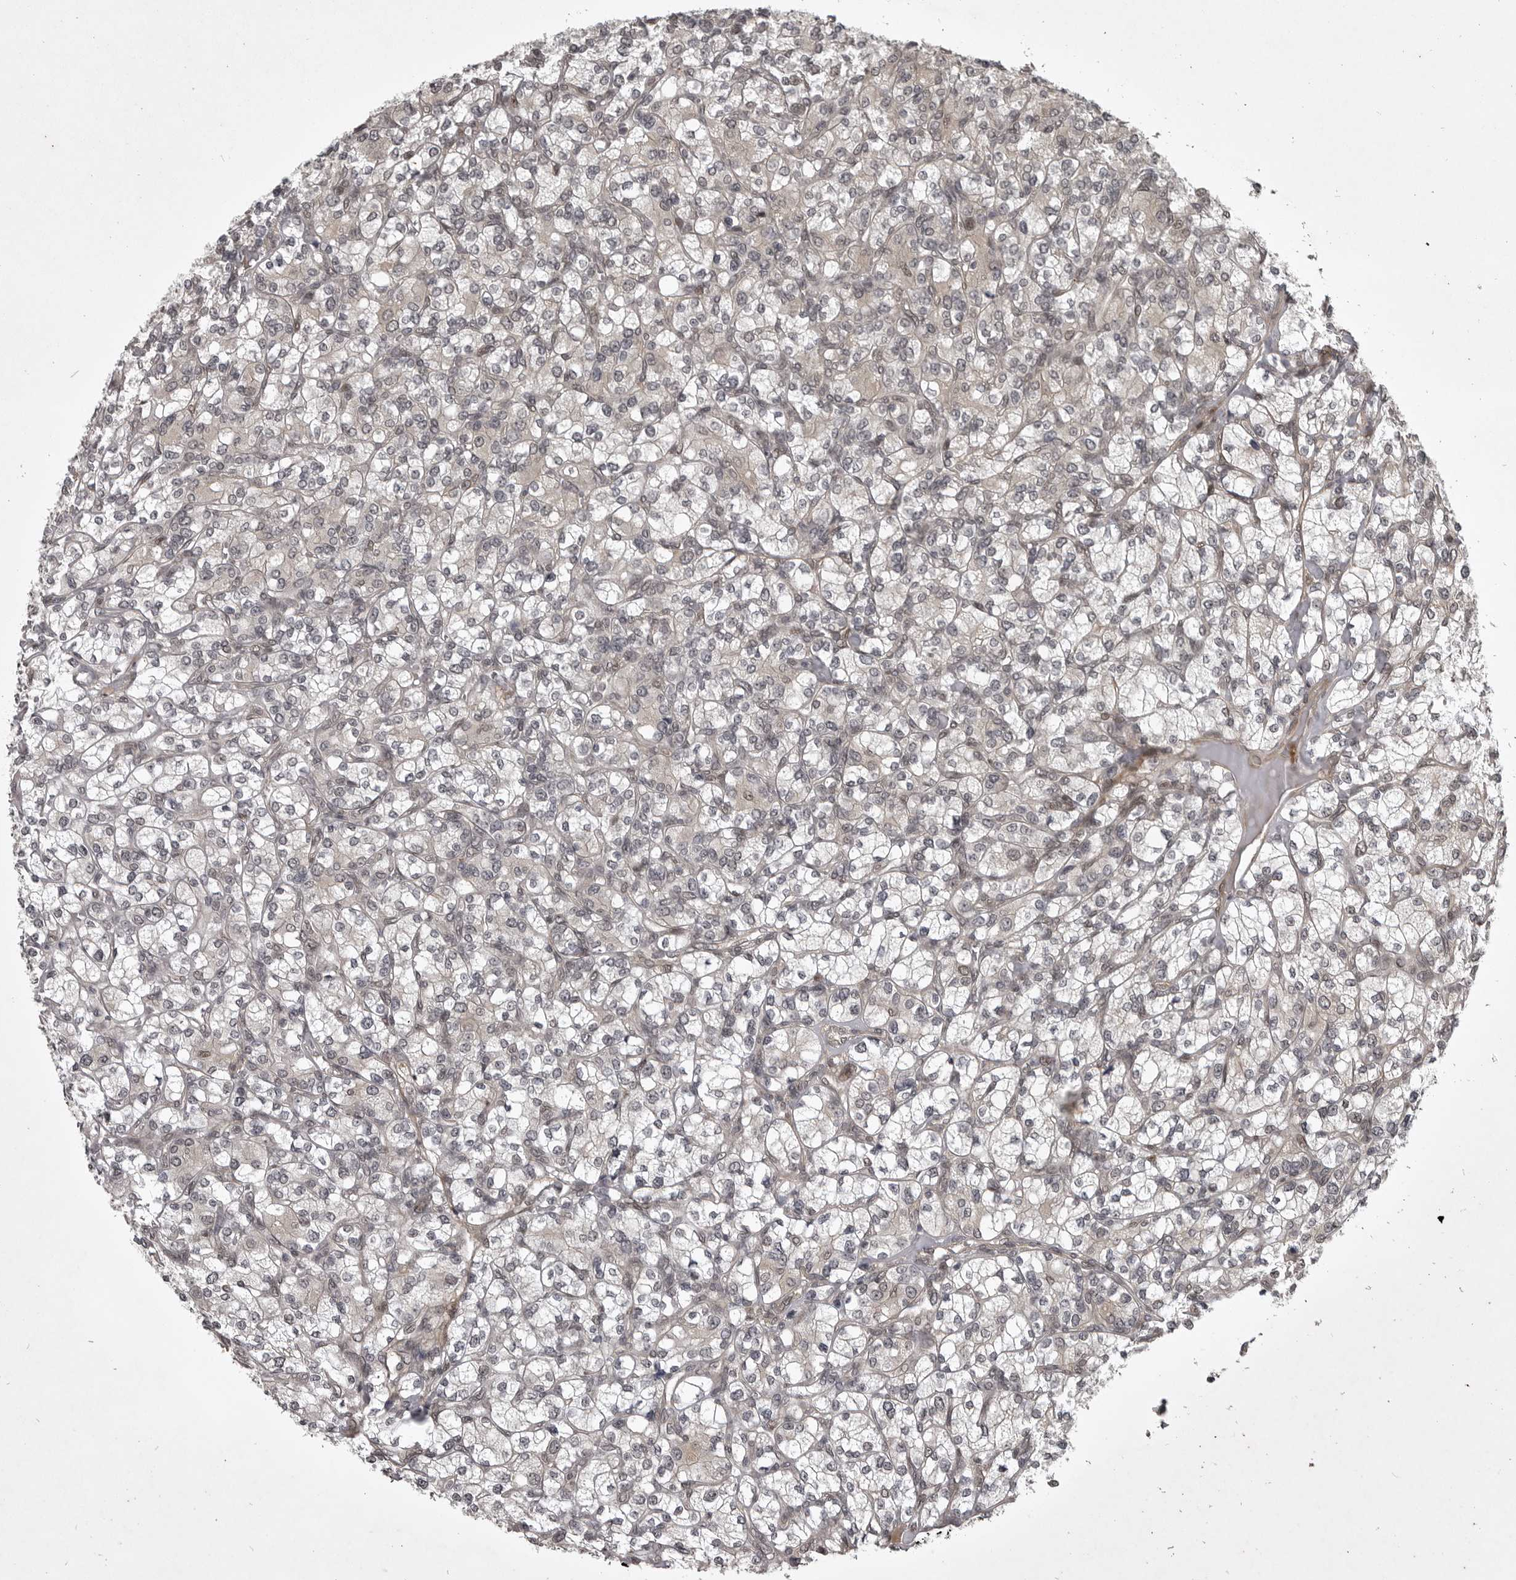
{"staining": {"intensity": "weak", "quantity": "<25%", "location": "nuclear"}, "tissue": "renal cancer", "cell_type": "Tumor cells", "image_type": "cancer", "snomed": [{"axis": "morphology", "description": "Adenocarcinoma, NOS"}, {"axis": "topography", "description": "Kidney"}], "caption": "Renal cancer stained for a protein using immunohistochemistry demonstrates no expression tumor cells.", "gene": "SNX16", "patient": {"sex": "male", "age": 77}}